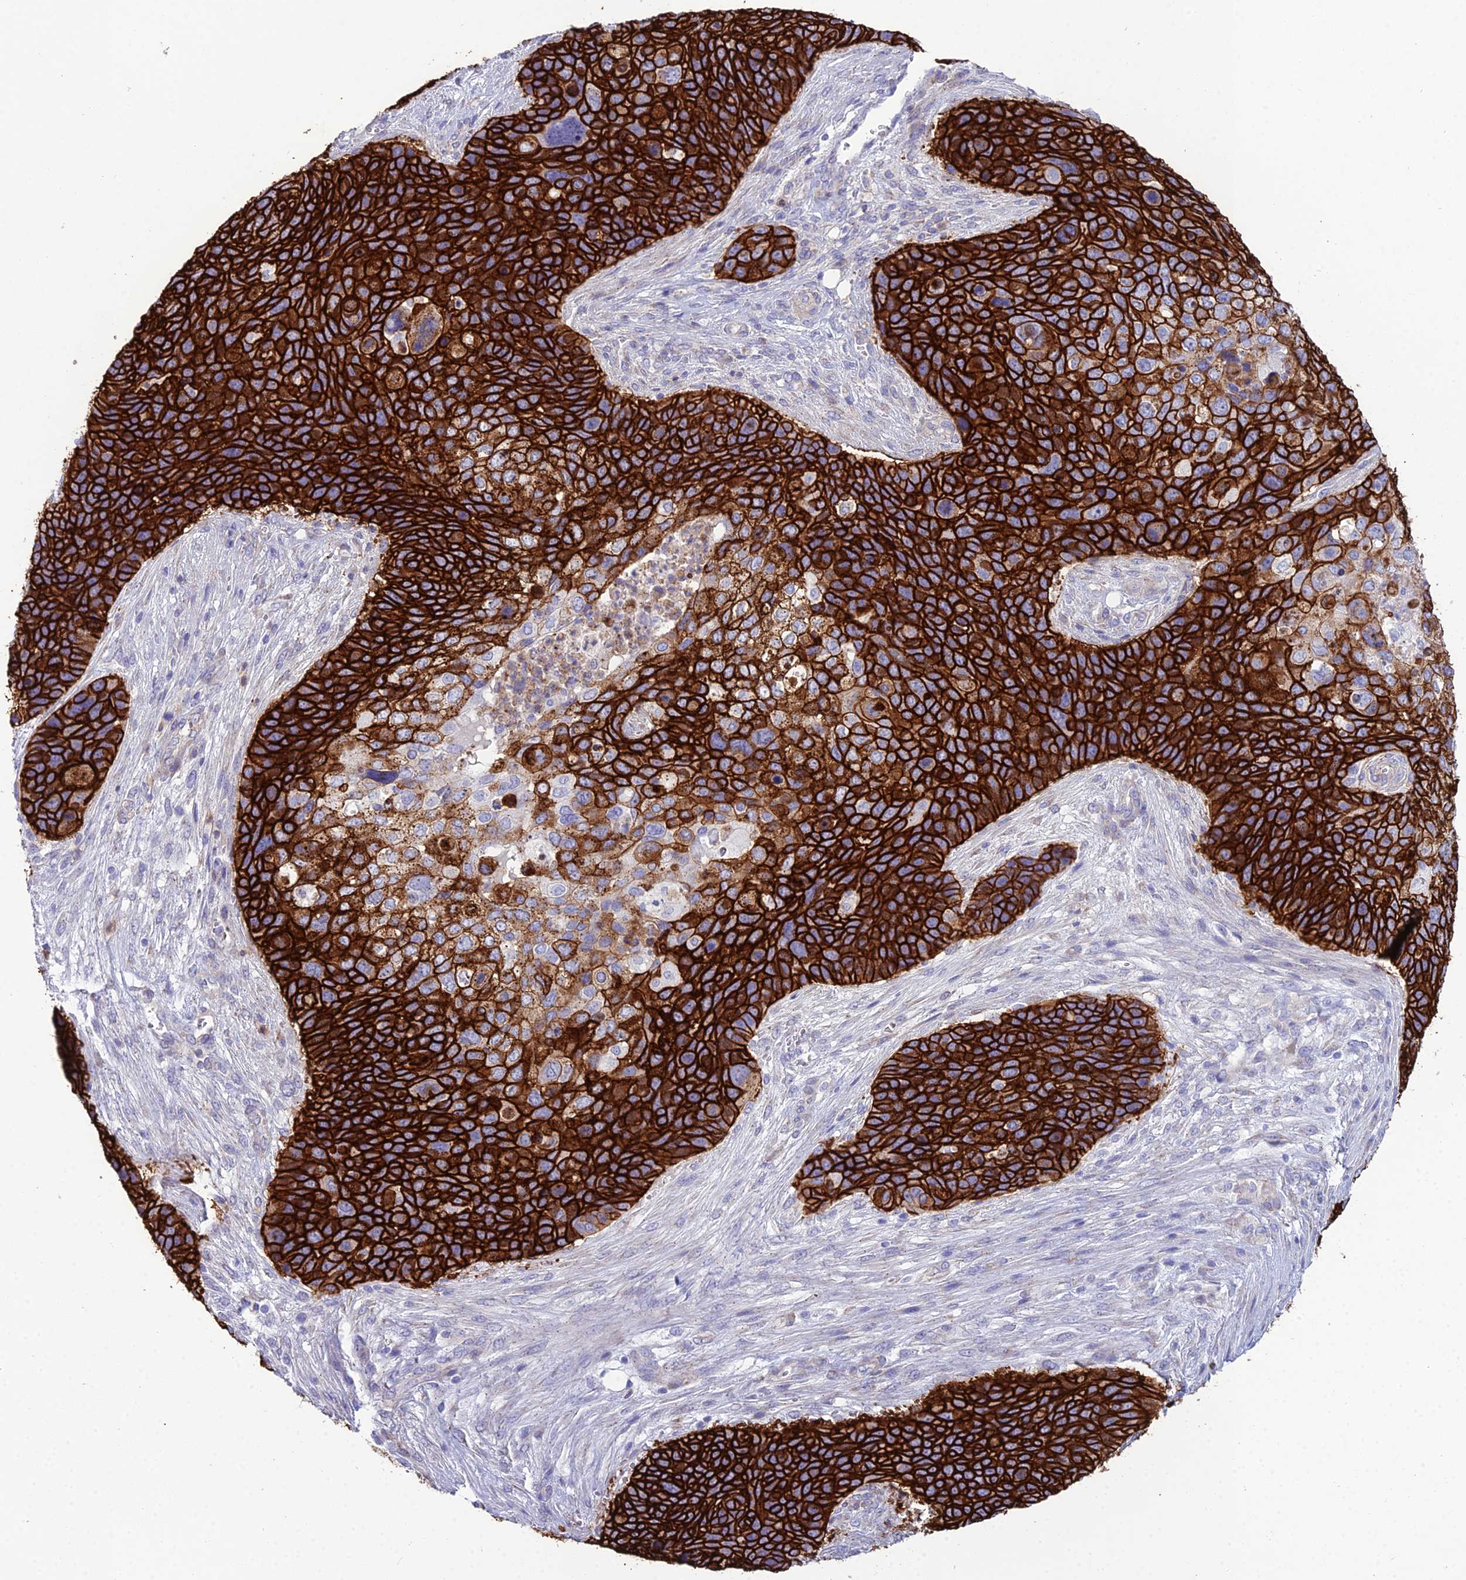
{"staining": {"intensity": "strong", "quantity": ">75%", "location": "cytoplasmic/membranous"}, "tissue": "skin cancer", "cell_type": "Tumor cells", "image_type": "cancer", "snomed": [{"axis": "morphology", "description": "Basal cell carcinoma"}, {"axis": "topography", "description": "Skin"}], "caption": "Basal cell carcinoma (skin) was stained to show a protein in brown. There is high levels of strong cytoplasmic/membranous positivity in about >75% of tumor cells.", "gene": "OR1Q1", "patient": {"sex": "female", "age": 74}}